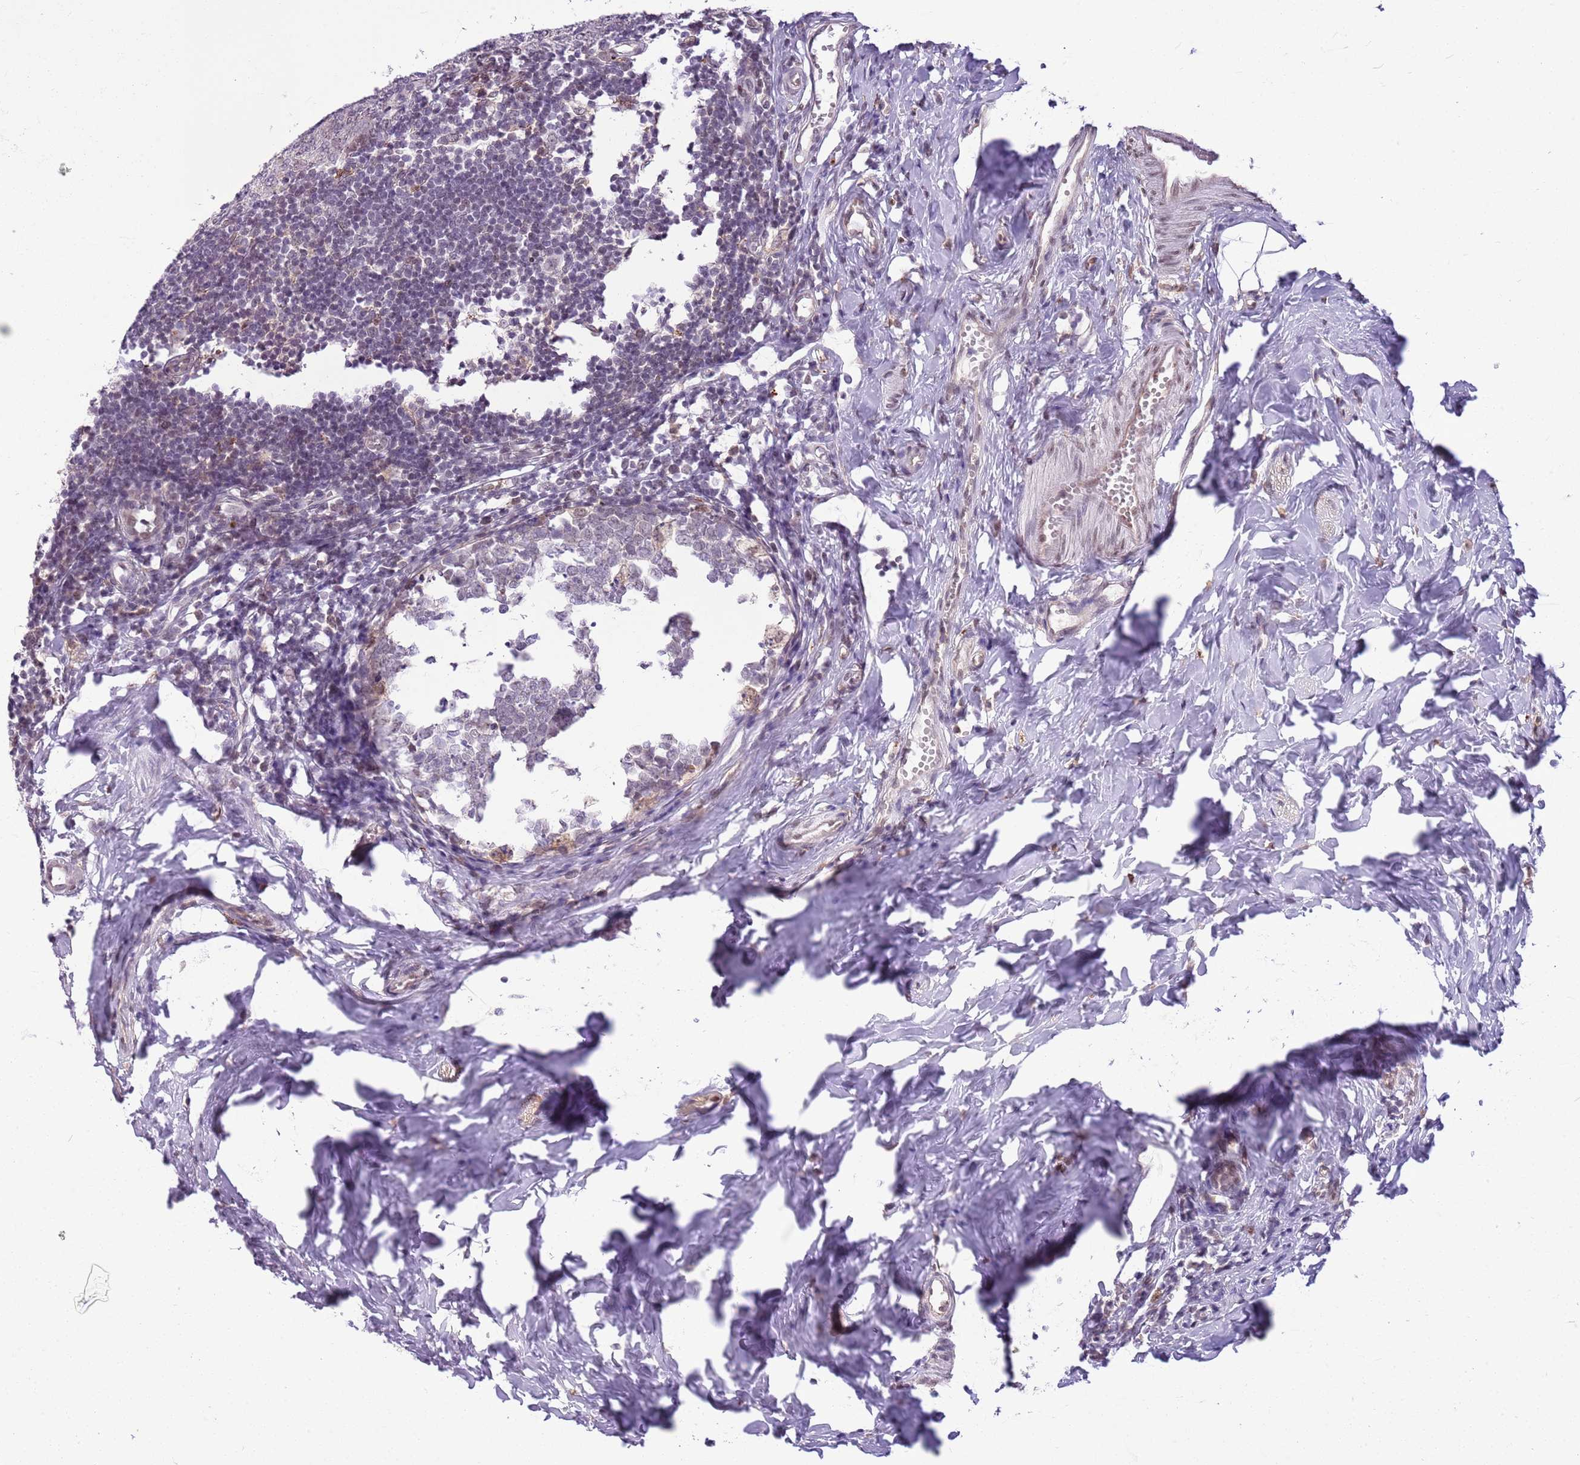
{"staining": {"intensity": "moderate", "quantity": ">75%", "location": "nuclear"}, "tissue": "appendix", "cell_type": "Glandular cells", "image_type": "normal", "snomed": [{"axis": "morphology", "description": "Normal tissue, NOS"}, {"axis": "topography", "description": "Appendix"}], "caption": "The micrograph shows staining of benign appendix, revealing moderate nuclear protein expression (brown color) within glandular cells.", "gene": "DHX32", "patient": {"sex": "male", "age": 14}}